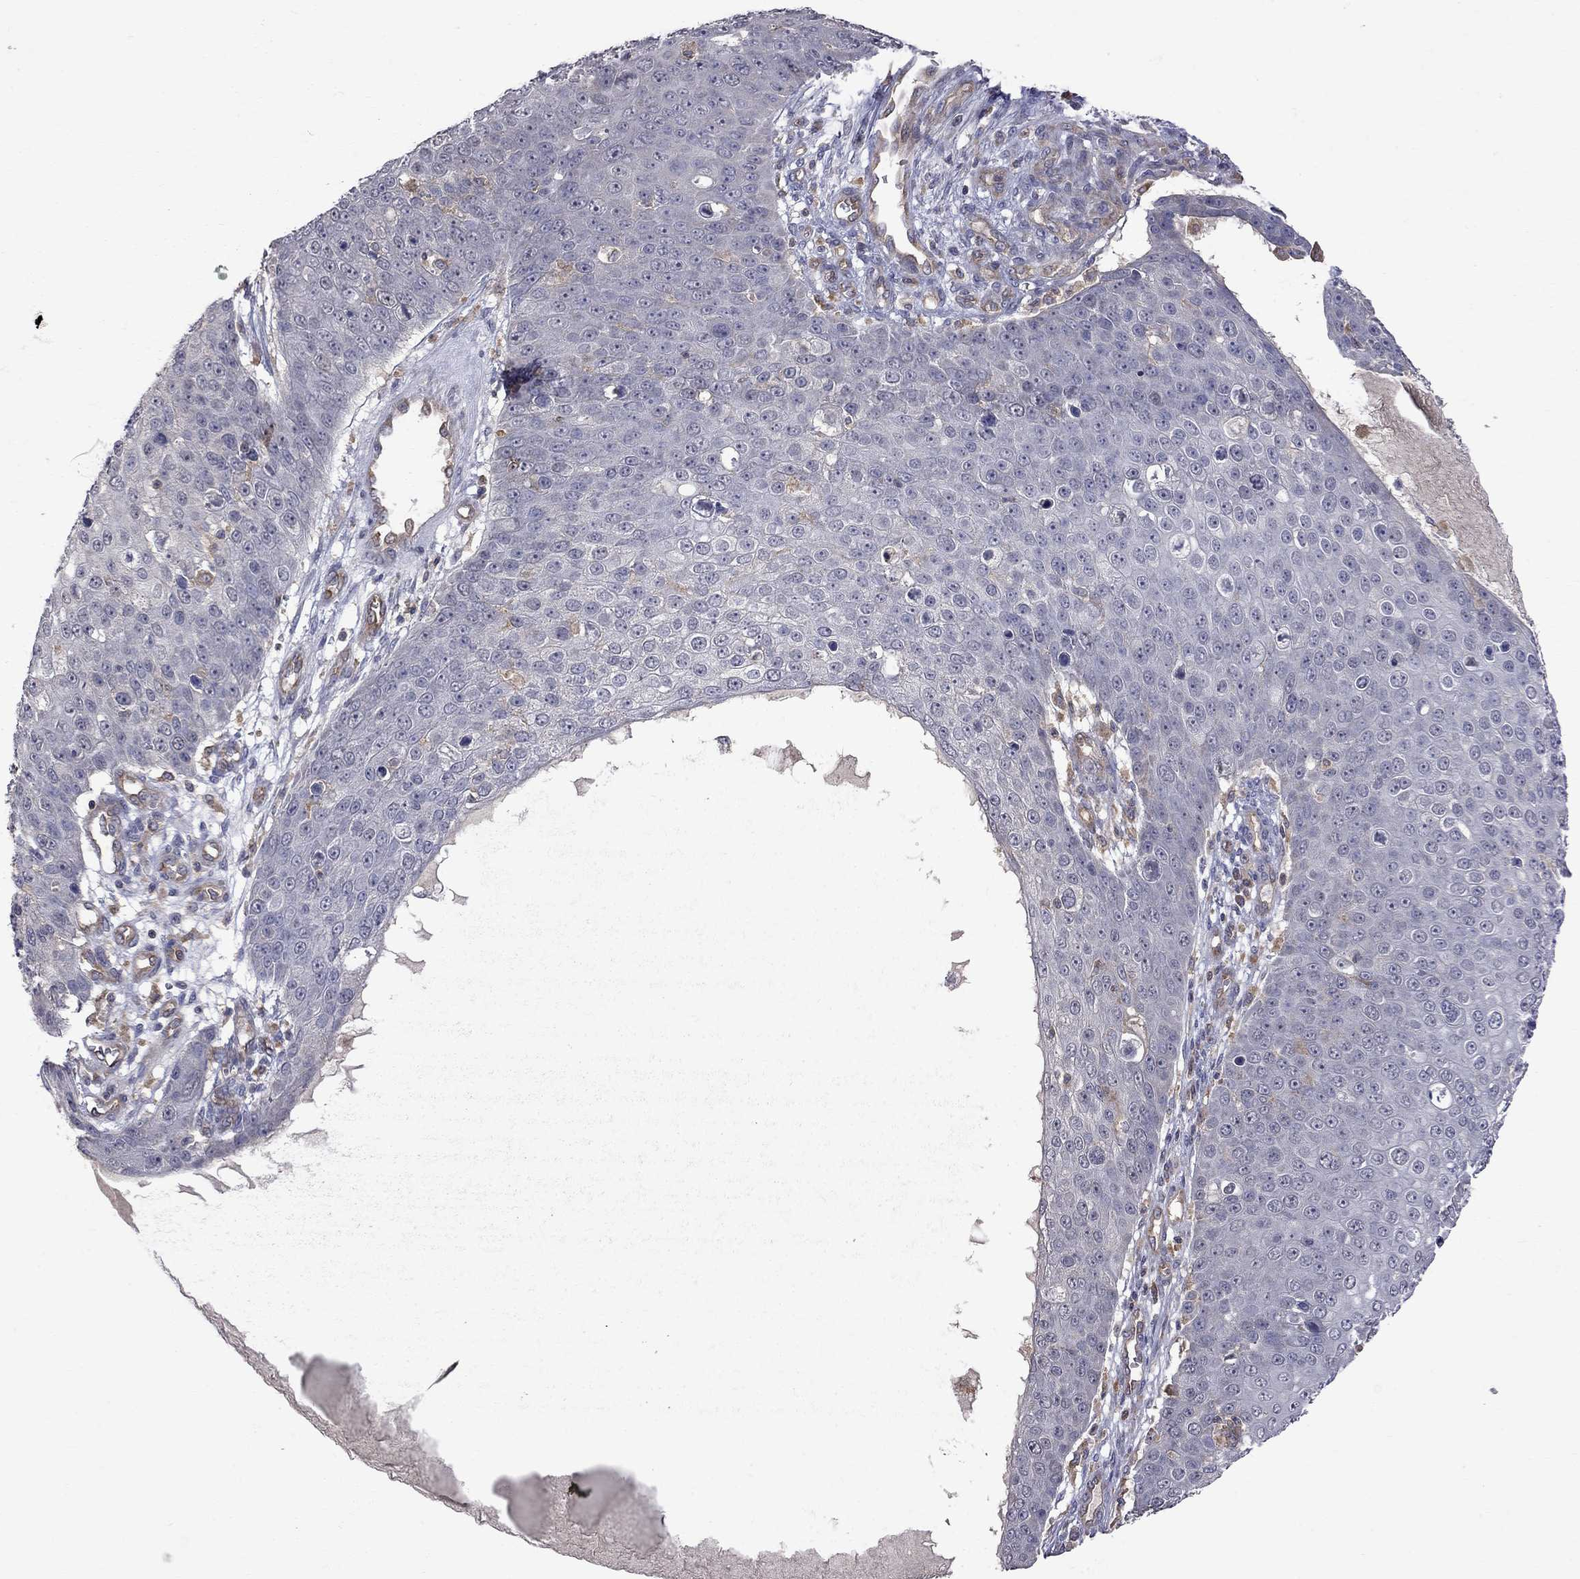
{"staining": {"intensity": "negative", "quantity": "none", "location": "none"}, "tissue": "skin cancer", "cell_type": "Tumor cells", "image_type": "cancer", "snomed": [{"axis": "morphology", "description": "Squamous cell carcinoma, NOS"}, {"axis": "topography", "description": "Skin"}], "caption": "The immunohistochemistry (IHC) micrograph has no significant staining in tumor cells of skin cancer (squamous cell carcinoma) tissue.", "gene": "ABI3", "patient": {"sex": "male", "age": 71}}